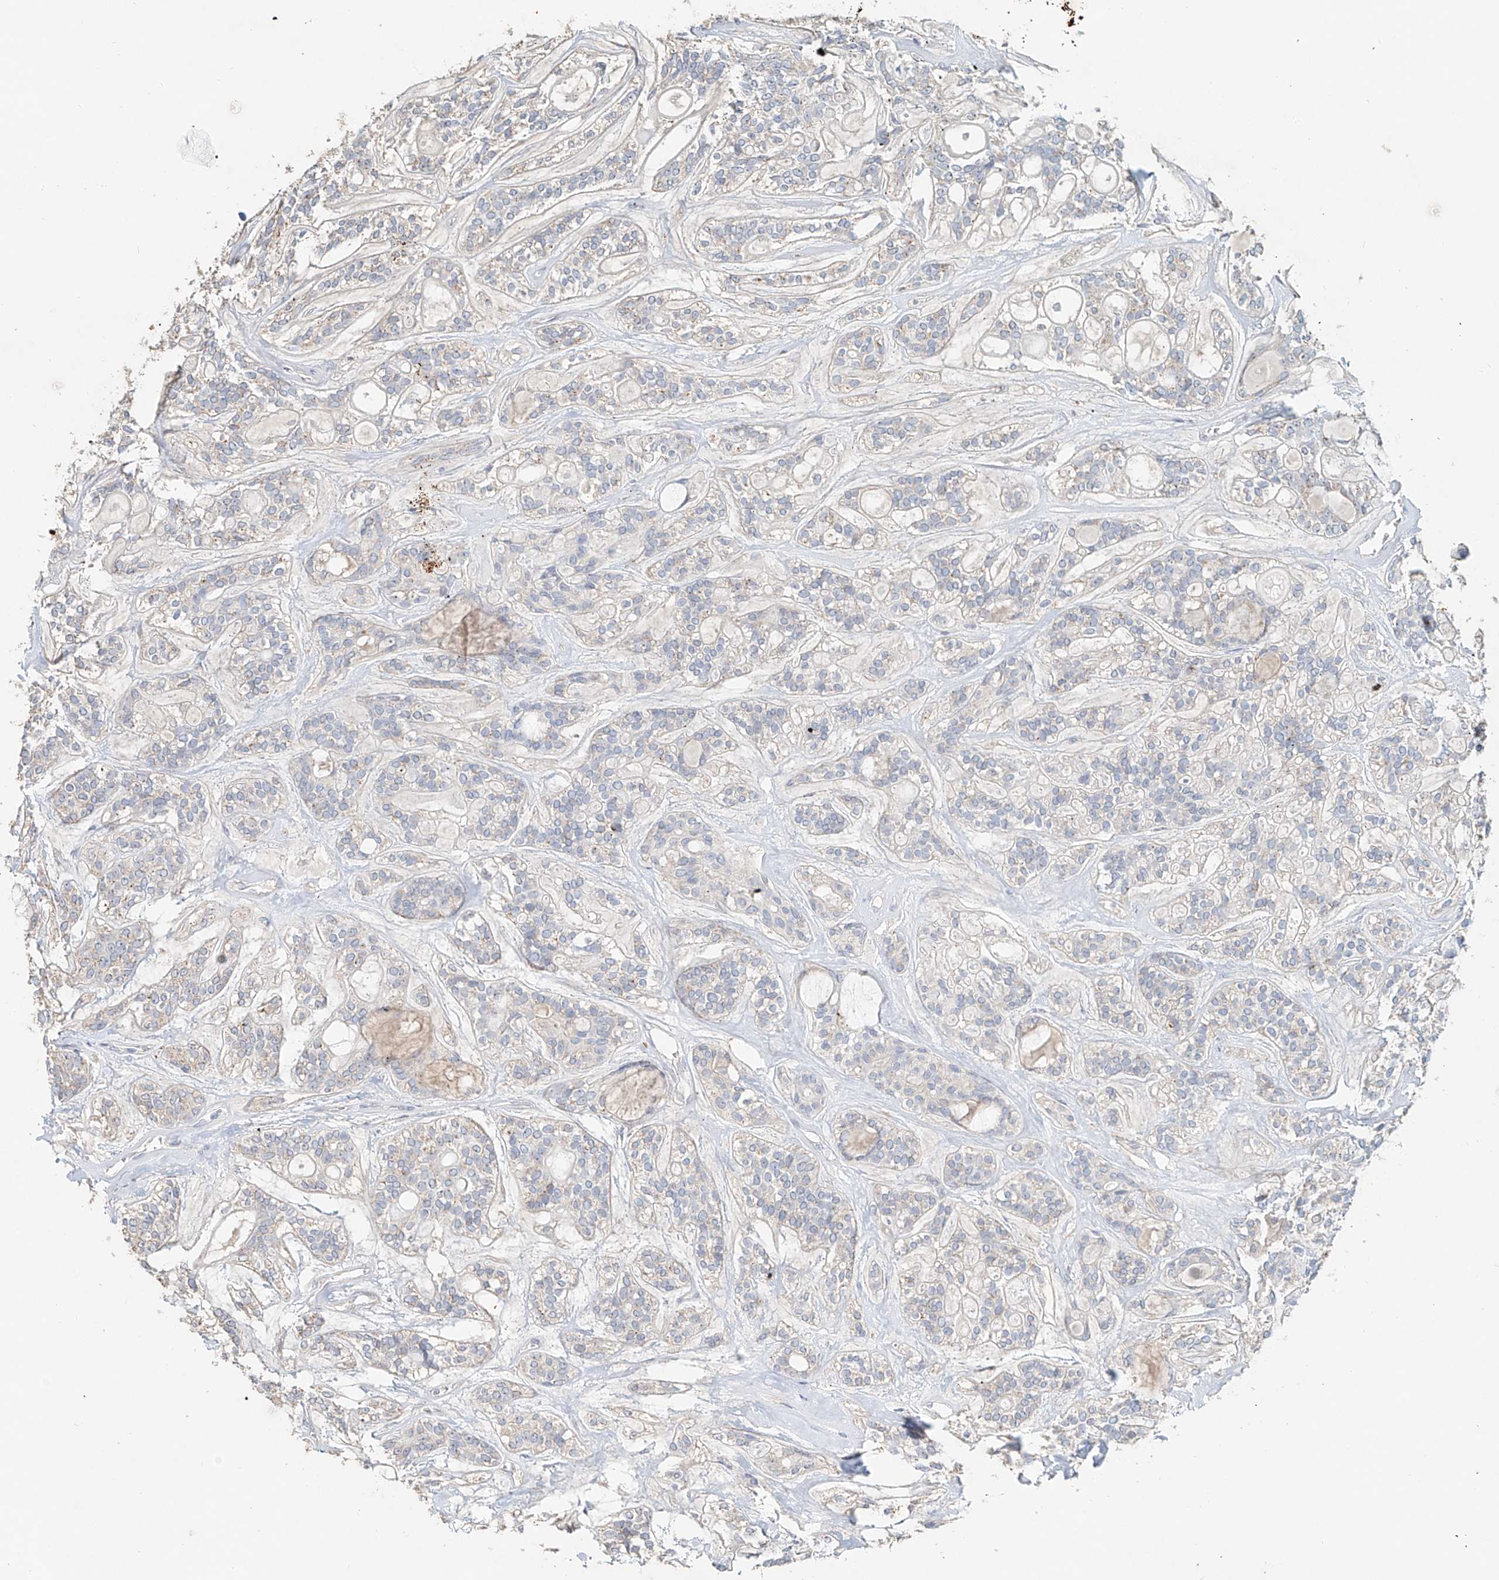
{"staining": {"intensity": "negative", "quantity": "none", "location": "none"}, "tissue": "head and neck cancer", "cell_type": "Tumor cells", "image_type": "cancer", "snomed": [{"axis": "morphology", "description": "Adenocarcinoma, NOS"}, {"axis": "topography", "description": "Head-Neck"}], "caption": "Micrograph shows no significant protein staining in tumor cells of head and neck adenocarcinoma.", "gene": "TRIM47", "patient": {"sex": "male", "age": 66}}